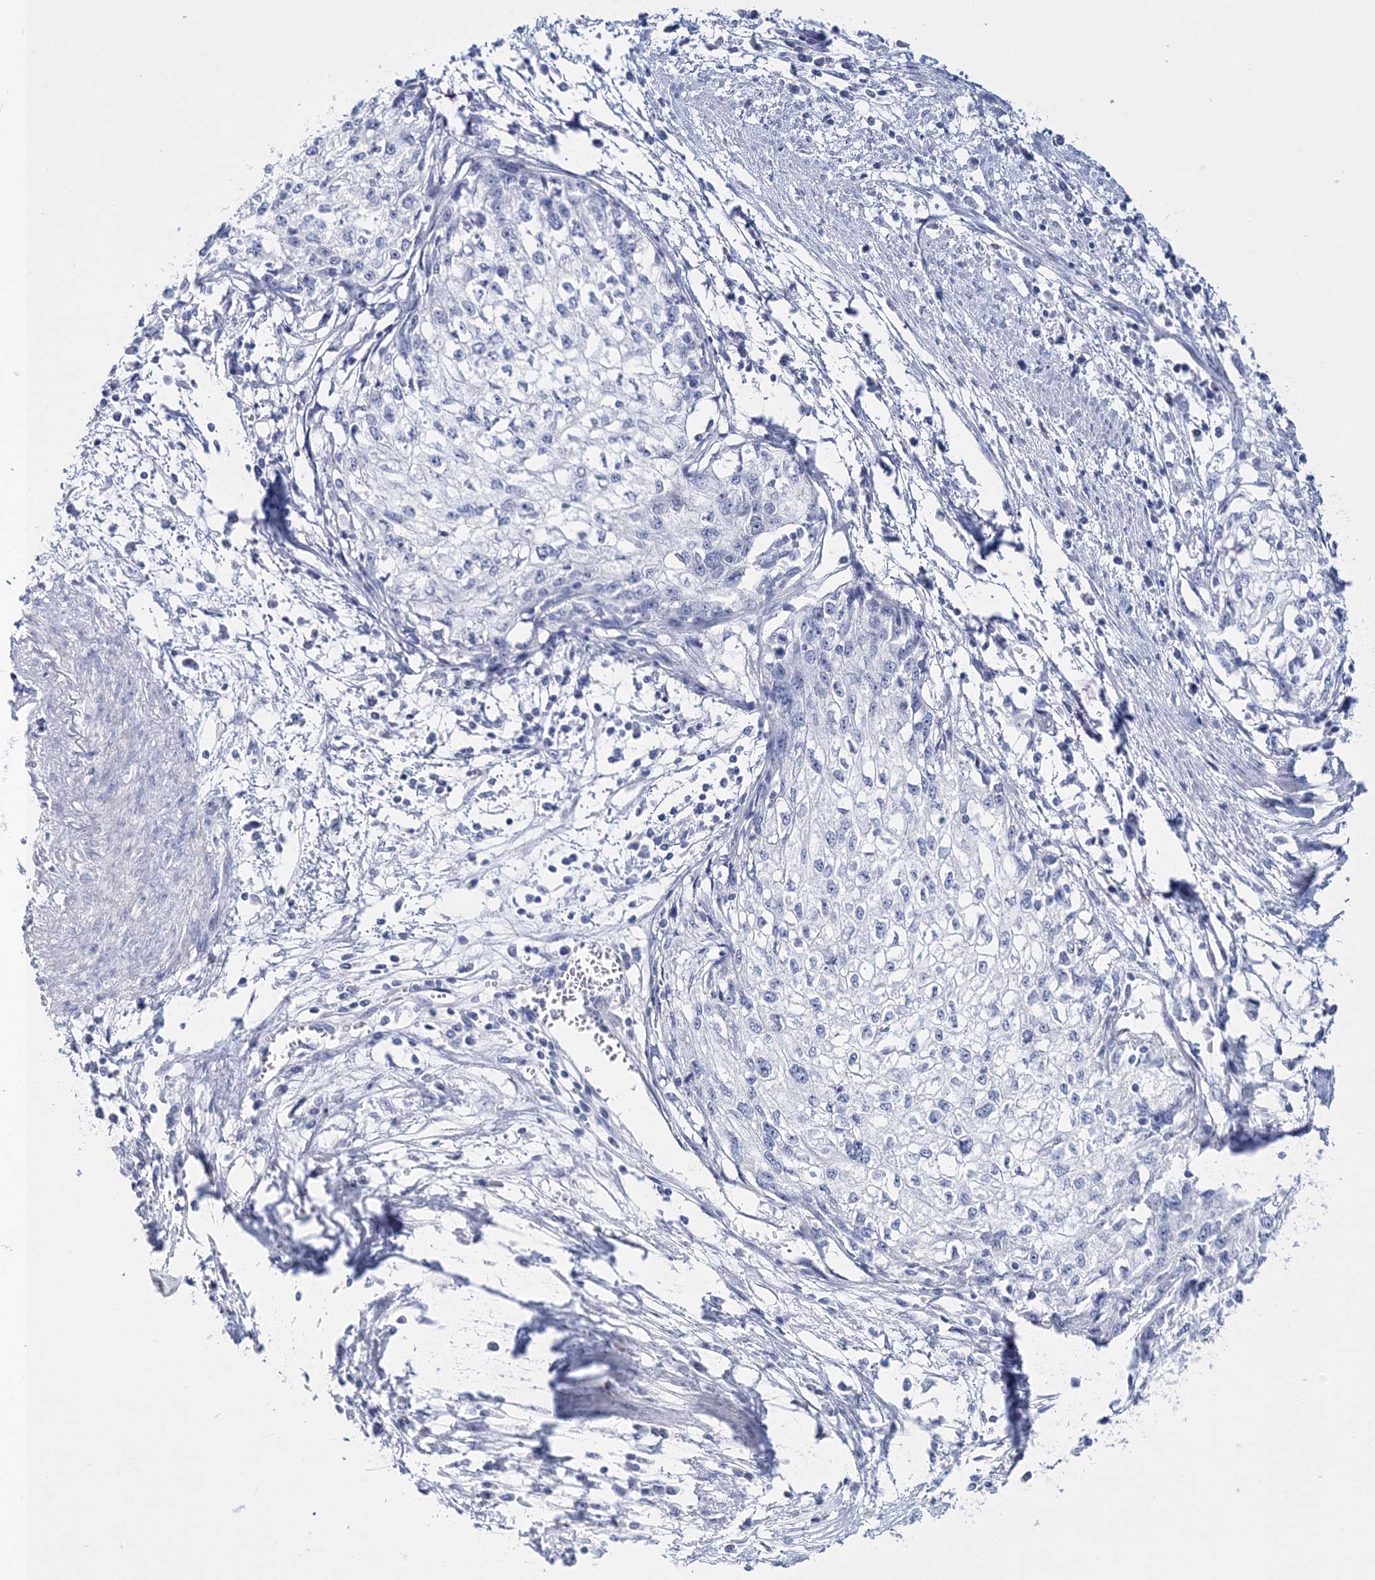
{"staining": {"intensity": "negative", "quantity": "none", "location": "none"}, "tissue": "cervical cancer", "cell_type": "Tumor cells", "image_type": "cancer", "snomed": [{"axis": "morphology", "description": "Squamous cell carcinoma, NOS"}, {"axis": "topography", "description": "Cervix"}], "caption": "Immunohistochemical staining of human cervical cancer shows no significant positivity in tumor cells.", "gene": "MYOZ2", "patient": {"sex": "female", "age": 57}}